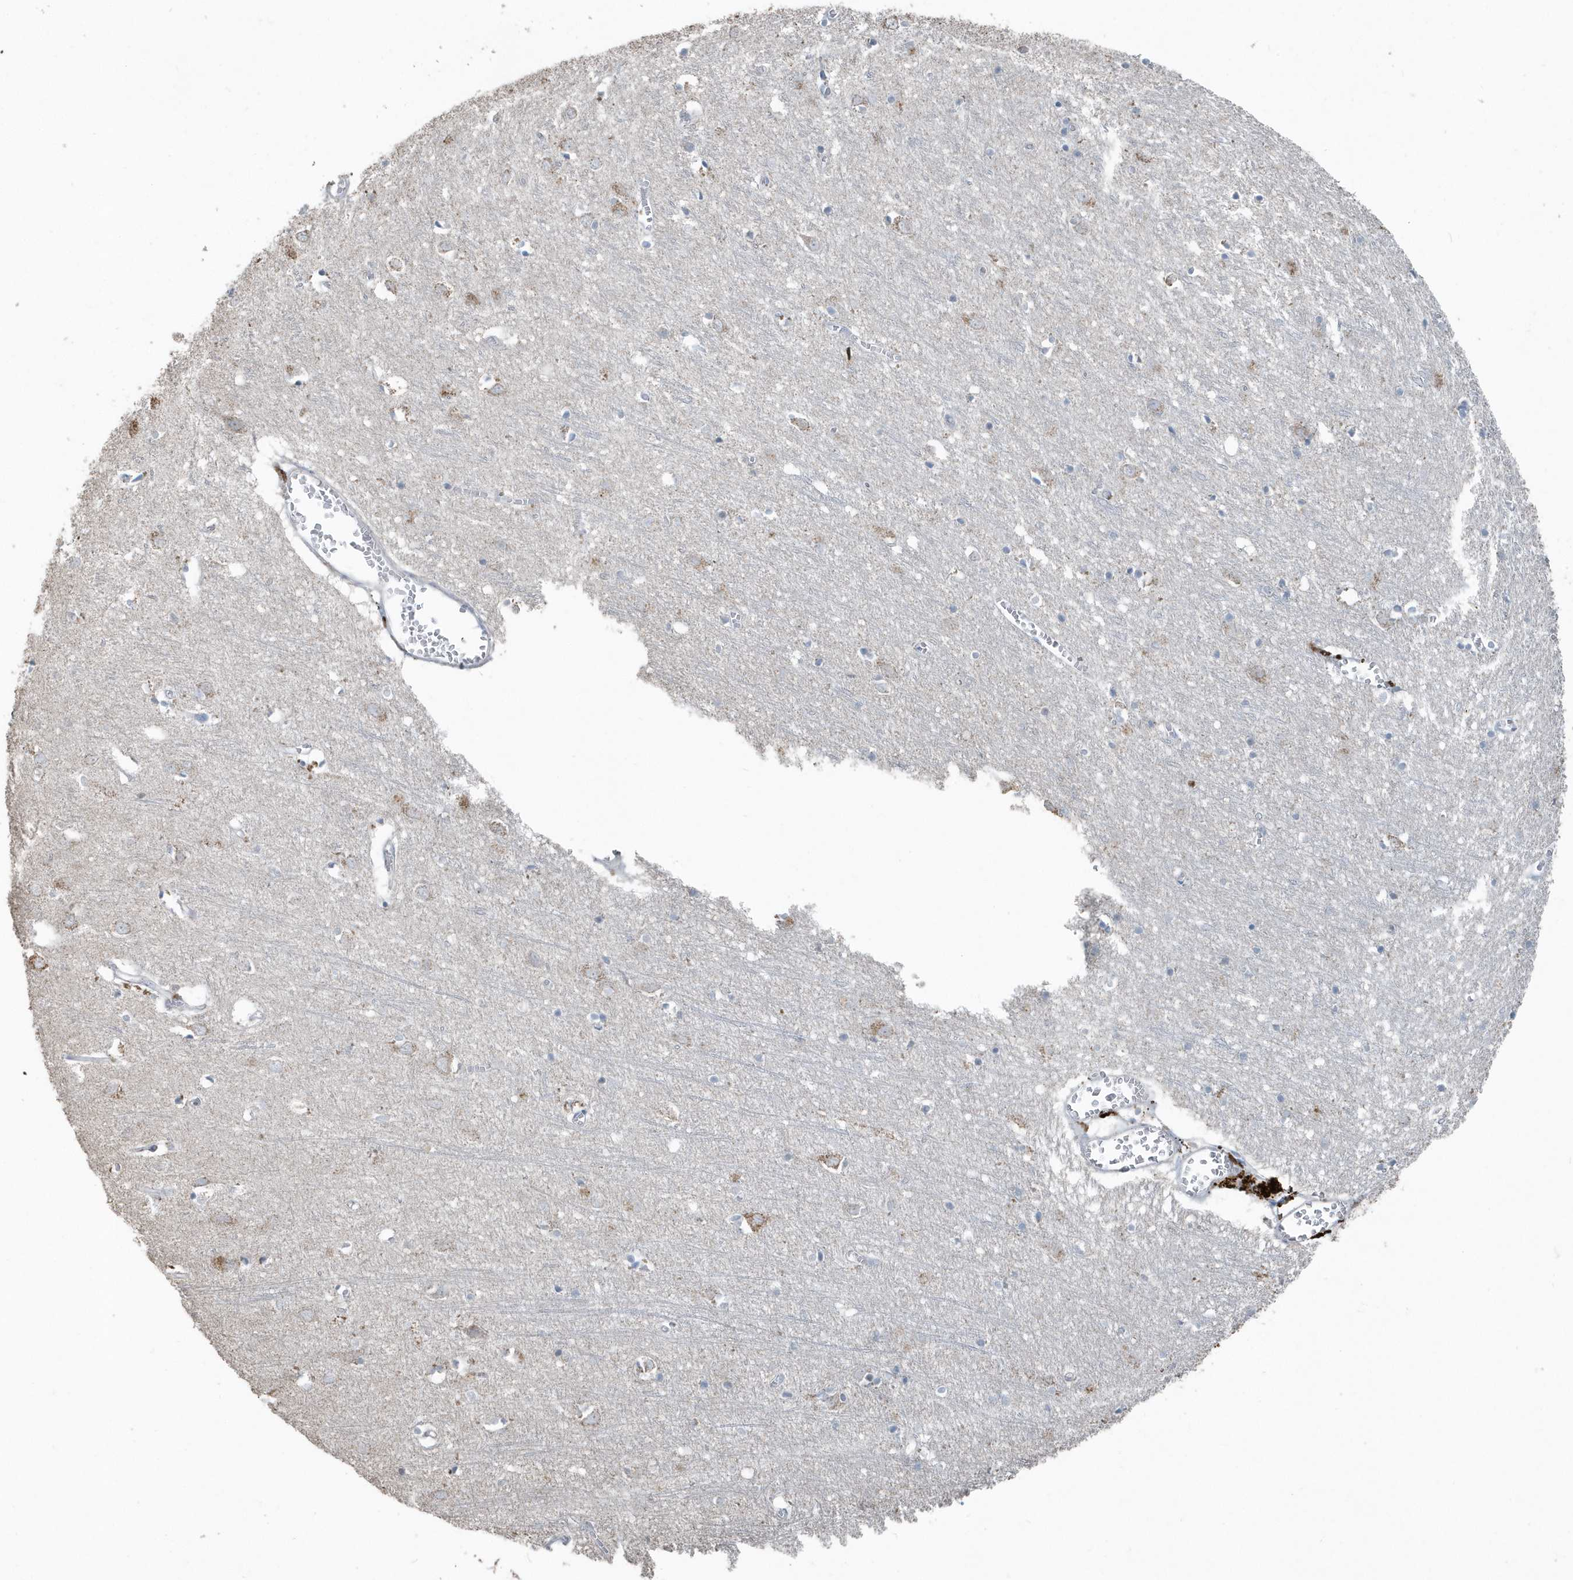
{"staining": {"intensity": "negative", "quantity": "none", "location": "none"}, "tissue": "cerebral cortex", "cell_type": "Endothelial cells", "image_type": "normal", "snomed": [{"axis": "morphology", "description": "Normal tissue, NOS"}, {"axis": "topography", "description": "Cerebral cortex"}], "caption": "High power microscopy photomicrograph of an immunohistochemistry image of unremarkable cerebral cortex, revealing no significant expression in endothelial cells.", "gene": "ACTC1", "patient": {"sex": "female", "age": 64}}